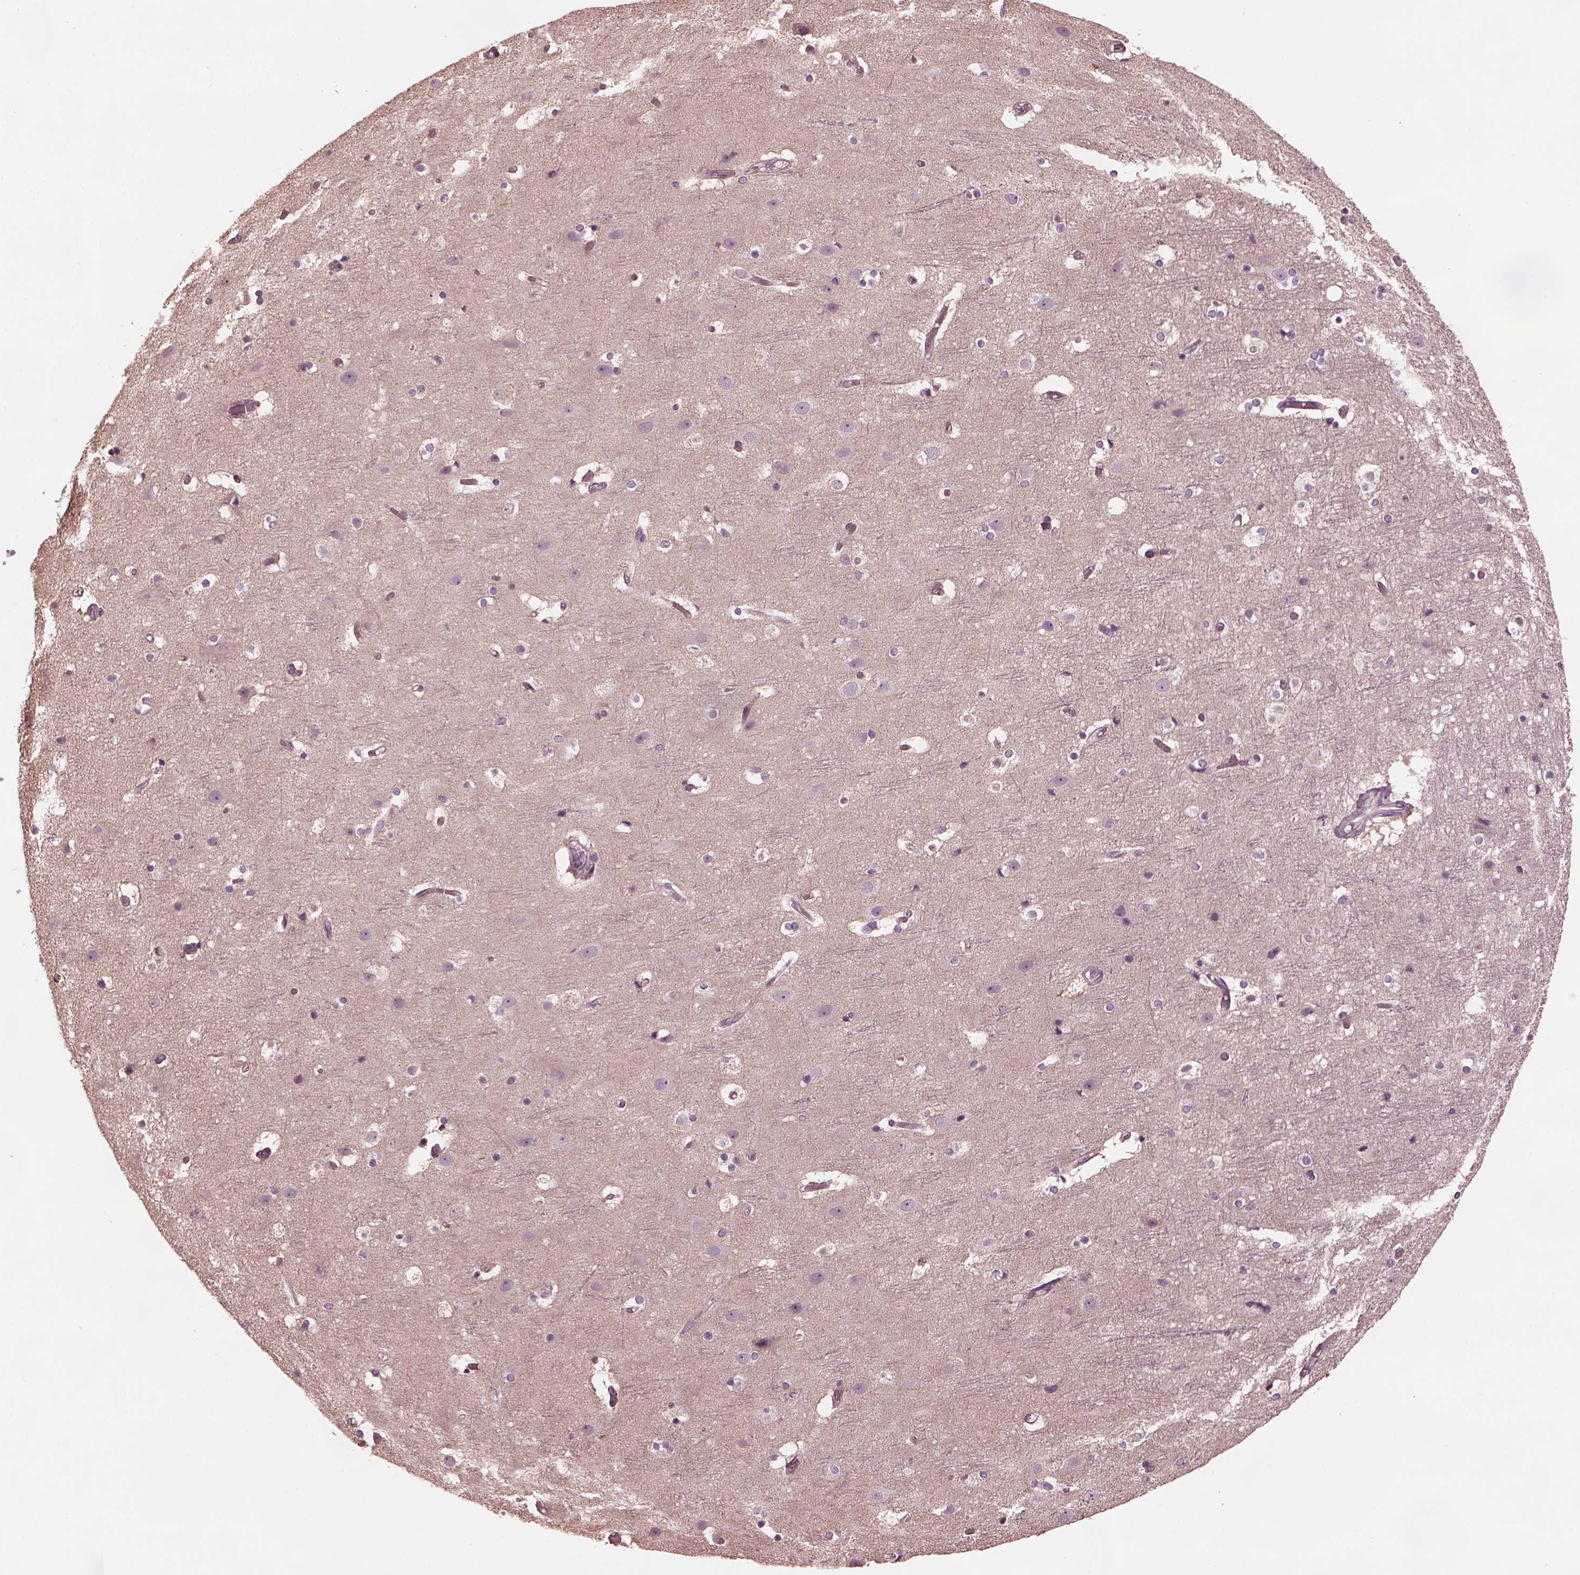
{"staining": {"intensity": "negative", "quantity": "none", "location": "none"}, "tissue": "cerebral cortex", "cell_type": "Endothelial cells", "image_type": "normal", "snomed": [{"axis": "morphology", "description": "Normal tissue, NOS"}, {"axis": "topography", "description": "Cerebral cortex"}], "caption": "A high-resolution histopathology image shows immunohistochemistry staining of normal cerebral cortex, which reveals no significant expression in endothelial cells.", "gene": "ODAD1", "patient": {"sex": "female", "age": 52}}